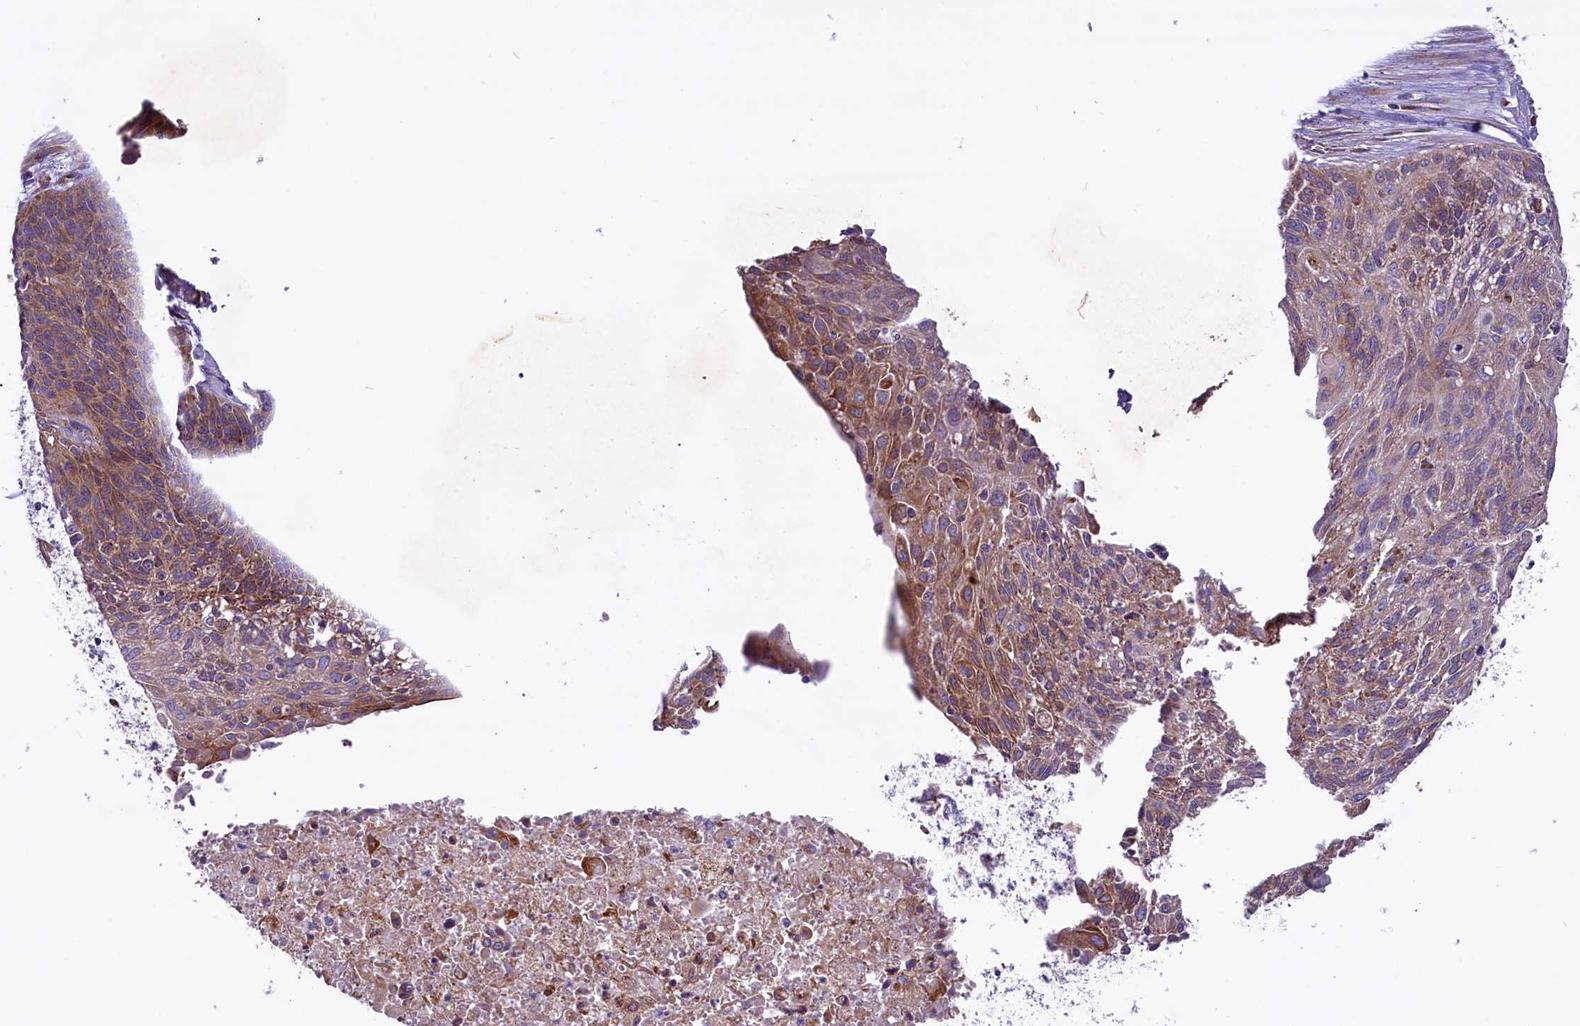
{"staining": {"intensity": "weak", "quantity": ">75%", "location": "cytoplasmic/membranous"}, "tissue": "cervical cancer", "cell_type": "Tumor cells", "image_type": "cancer", "snomed": [{"axis": "morphology", "description": "Squamous cell carcinoma, NOS"}, {"axis": "topography", "description": "Cervix"}], "caption": "Tumor cells show low levels of weak cytoplasmic/membranous staining in approximately >75% of cells in cervical cancer (squamous cell carcinoma).", "gene": "PTPRU", "patient": {"sex": "female", "age": 55}}